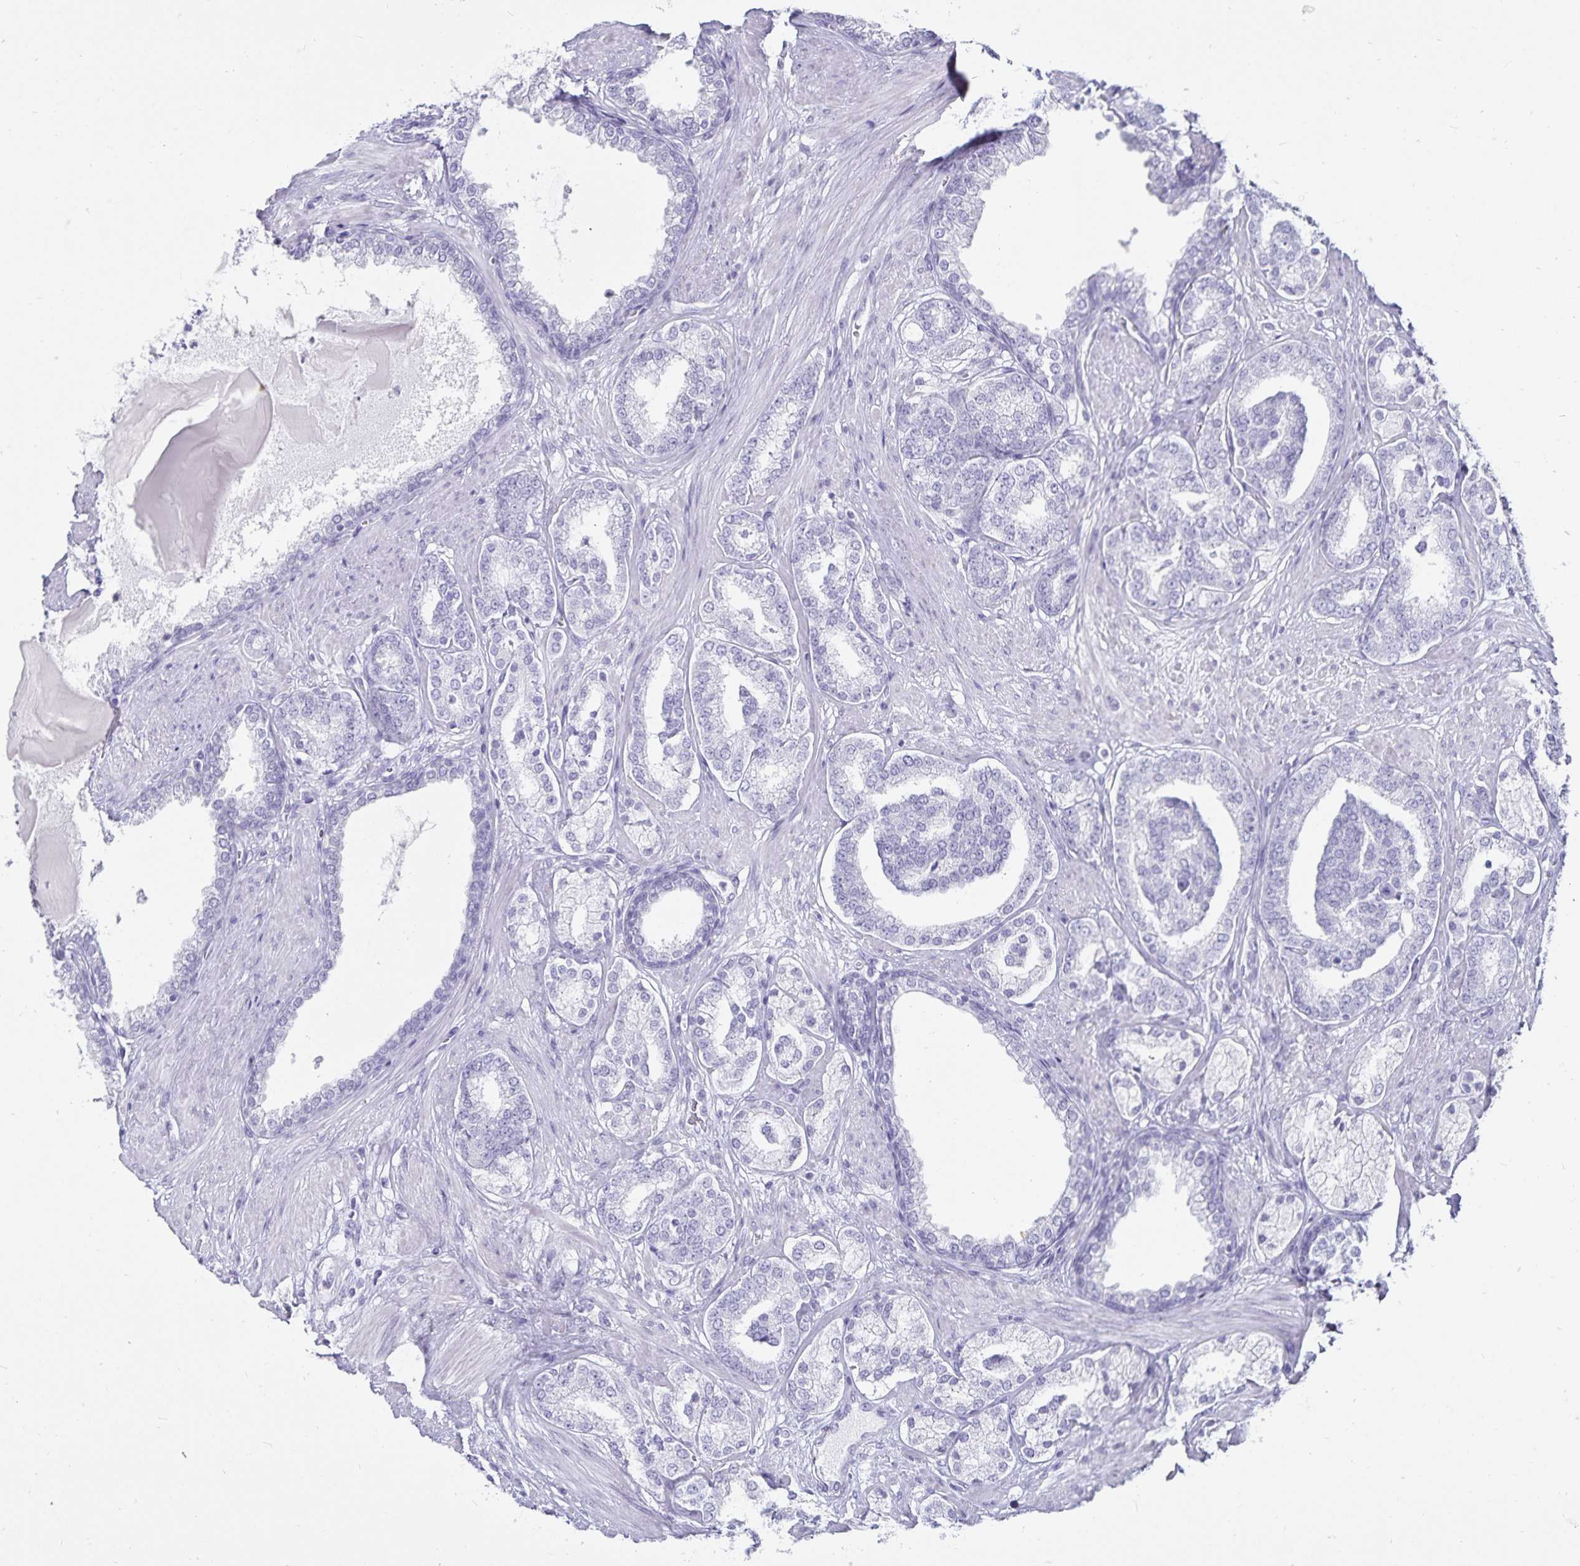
{"staining": {"intensity": "negative", "quantity": "none", "location": "none"}, "tissue": "prostate cancer", "cell_type": "Tumor cells", "image_type": "cancer", "snomed": [{"axis": "morphology", "description": "Adenocarcinoma, High grade"}, {"axis": "topography", "description": "Prostate"}], "caption": "Tumor cells are negative for protein expression in human prostate high-grade adenocarcinoma.", "gene": "DEFA6", "patient": {"sex": "male", "age": 62}}